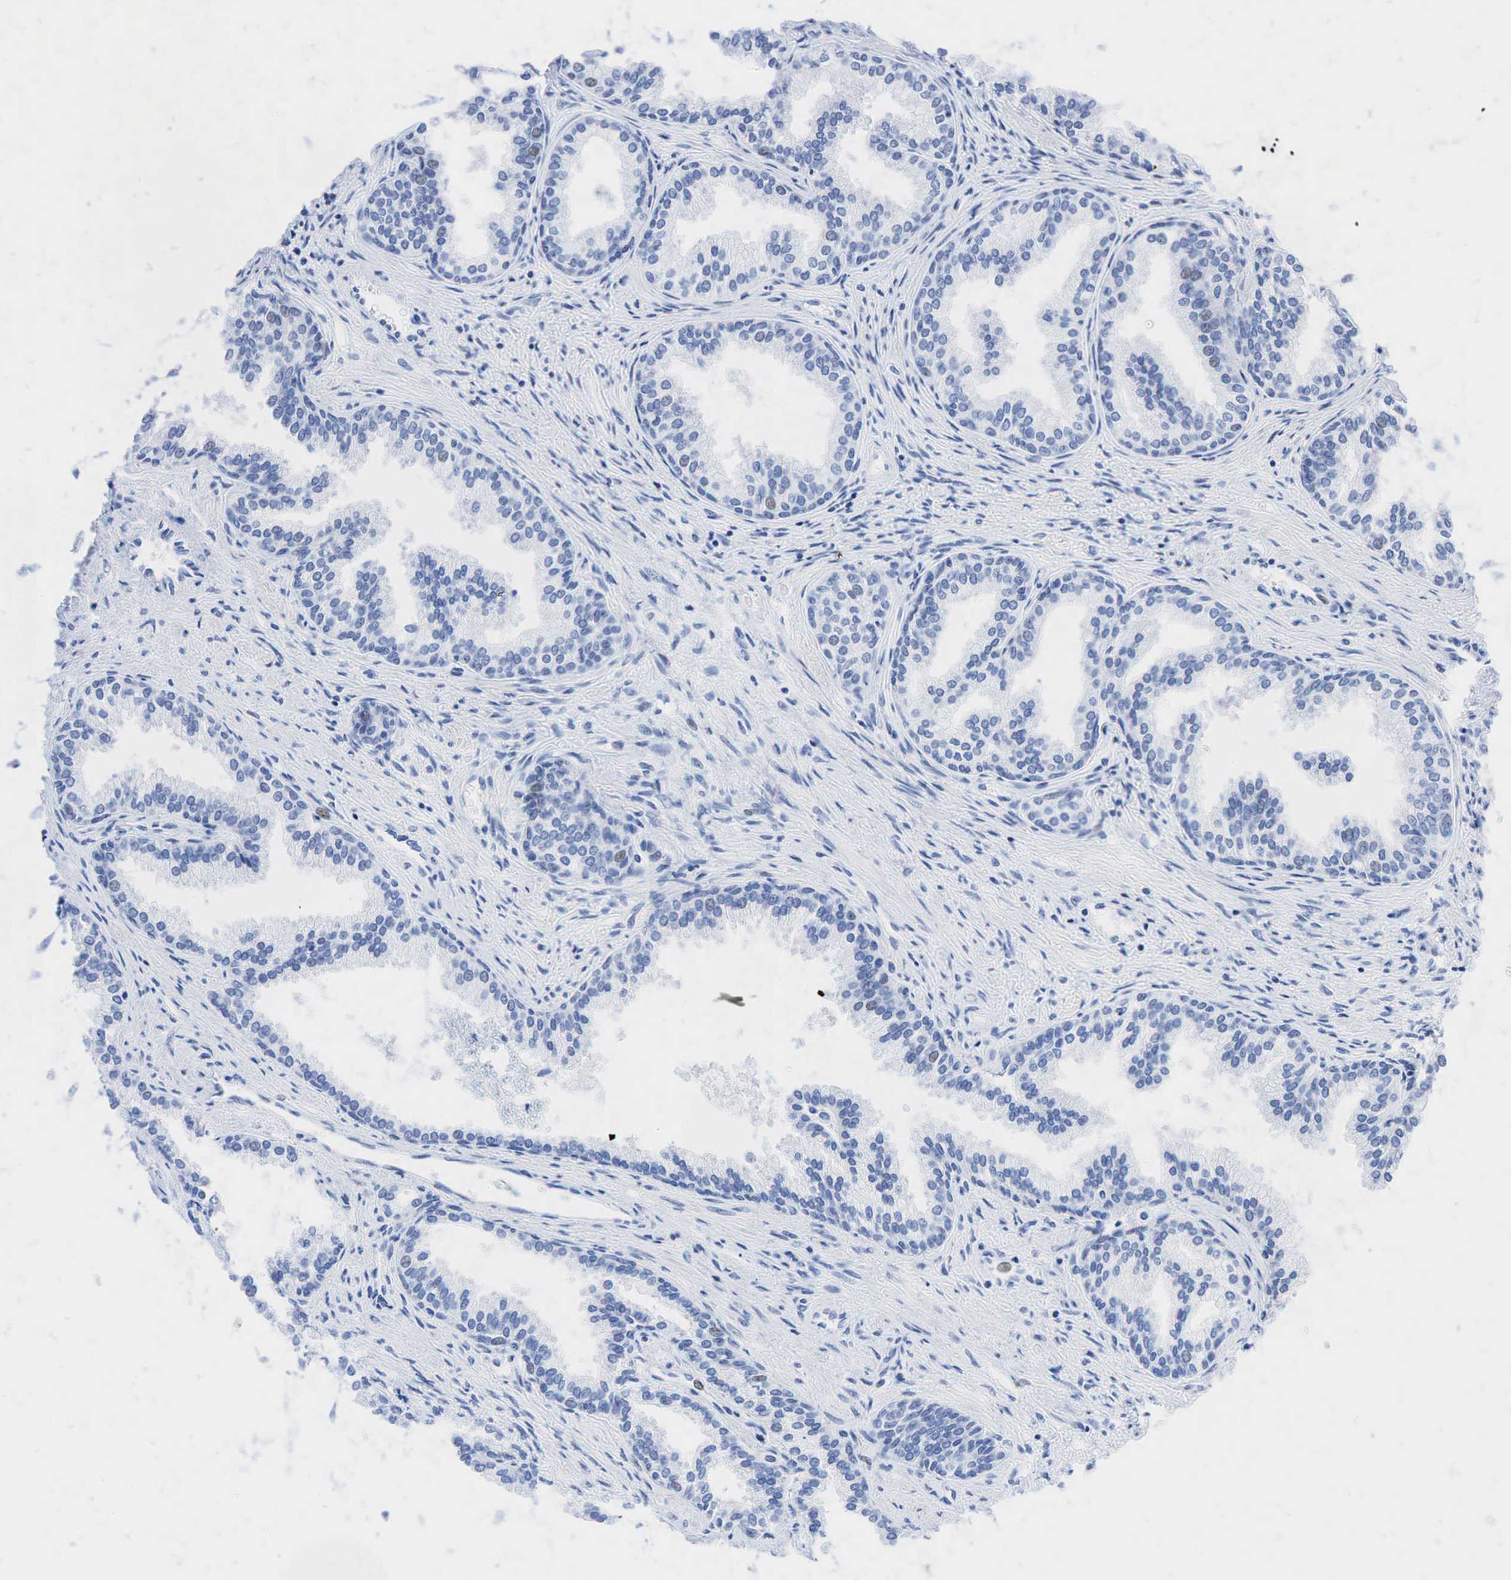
{"staining": {"intensity": "weak", "quantity": "<25%", "location": "nuclear"}, "tissue": "prostate", "cell_type": "Glandular cells", "image_type": "normal", "snomed": [{"axis": "morphology", "description": "Normal tissue, NOS"}, {"axis": "topography", "description": "Prostate"}], "caption": "High power microscopy micrograph of an IHC photomicrograph of benign prostate, revealing no significant positivity in glandular cells.", "gene": "INHA", "patient": {"sex": "male", "age": 68}}